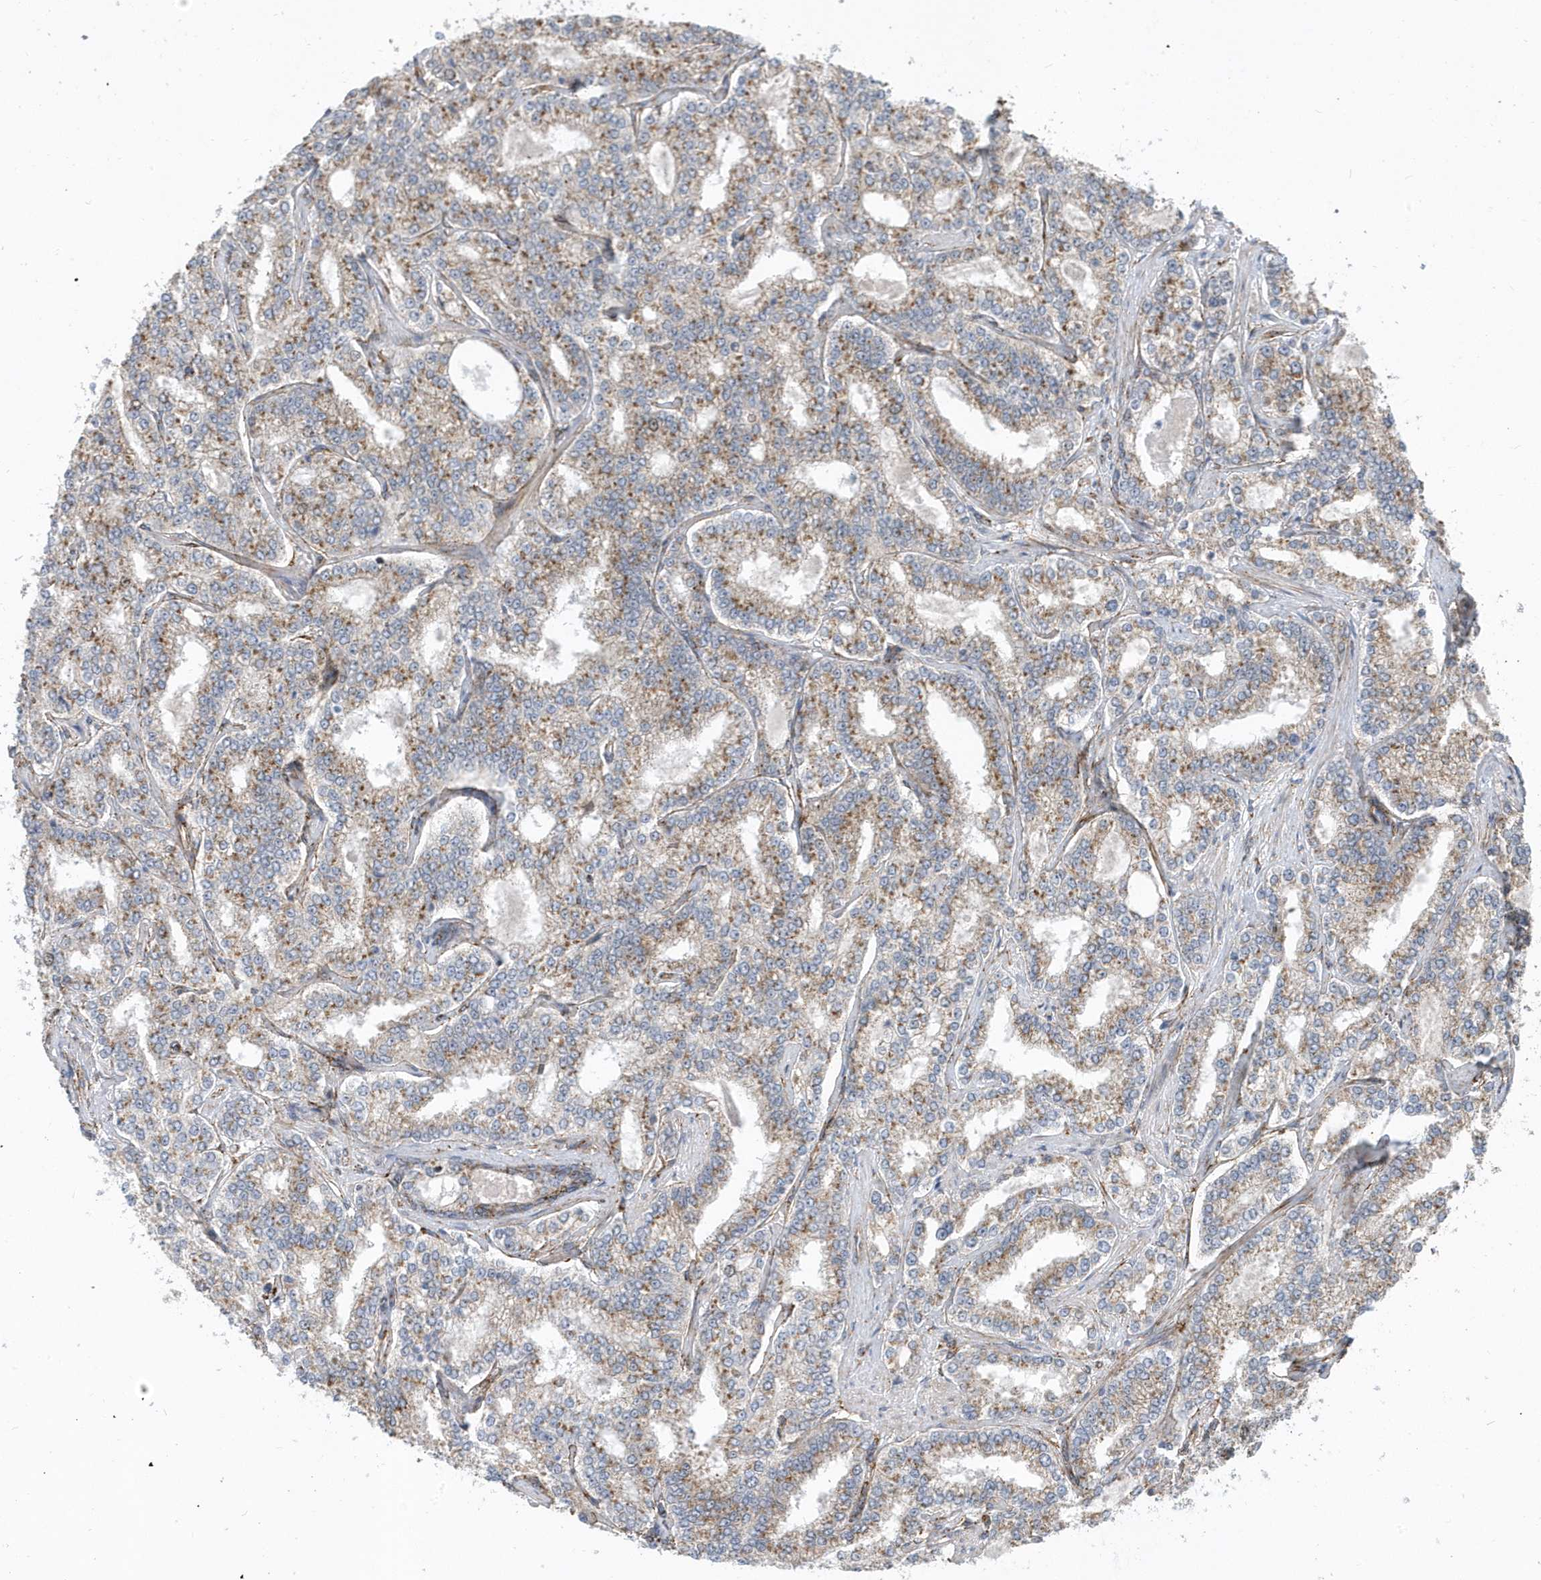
{"staining": {"intensity": "moderate", "quantity": ">75%", "location": "cytoplasmic/membranous"}, "tissue": "prostate cancer", "cell_type": "Tumor cells", "image_type": "cancer", "snomed": [{"axis": "morphology", "description": "Normal tissue, NOS"}, {"axis": "morphology", "description": "Adenocarcinoma, High grade"}, {"axis": "topography", "description": "Prostate"}], "caption": "Immunohistochemical staining of human prostate cancer (high-grade adenocarcinoma) reveals medium levels of moderate cytoplasmic/membranous protein staining in about >75% of tumor cells.", "gene": "HRH4", "patient": {"sex": "male", "age": 83}}